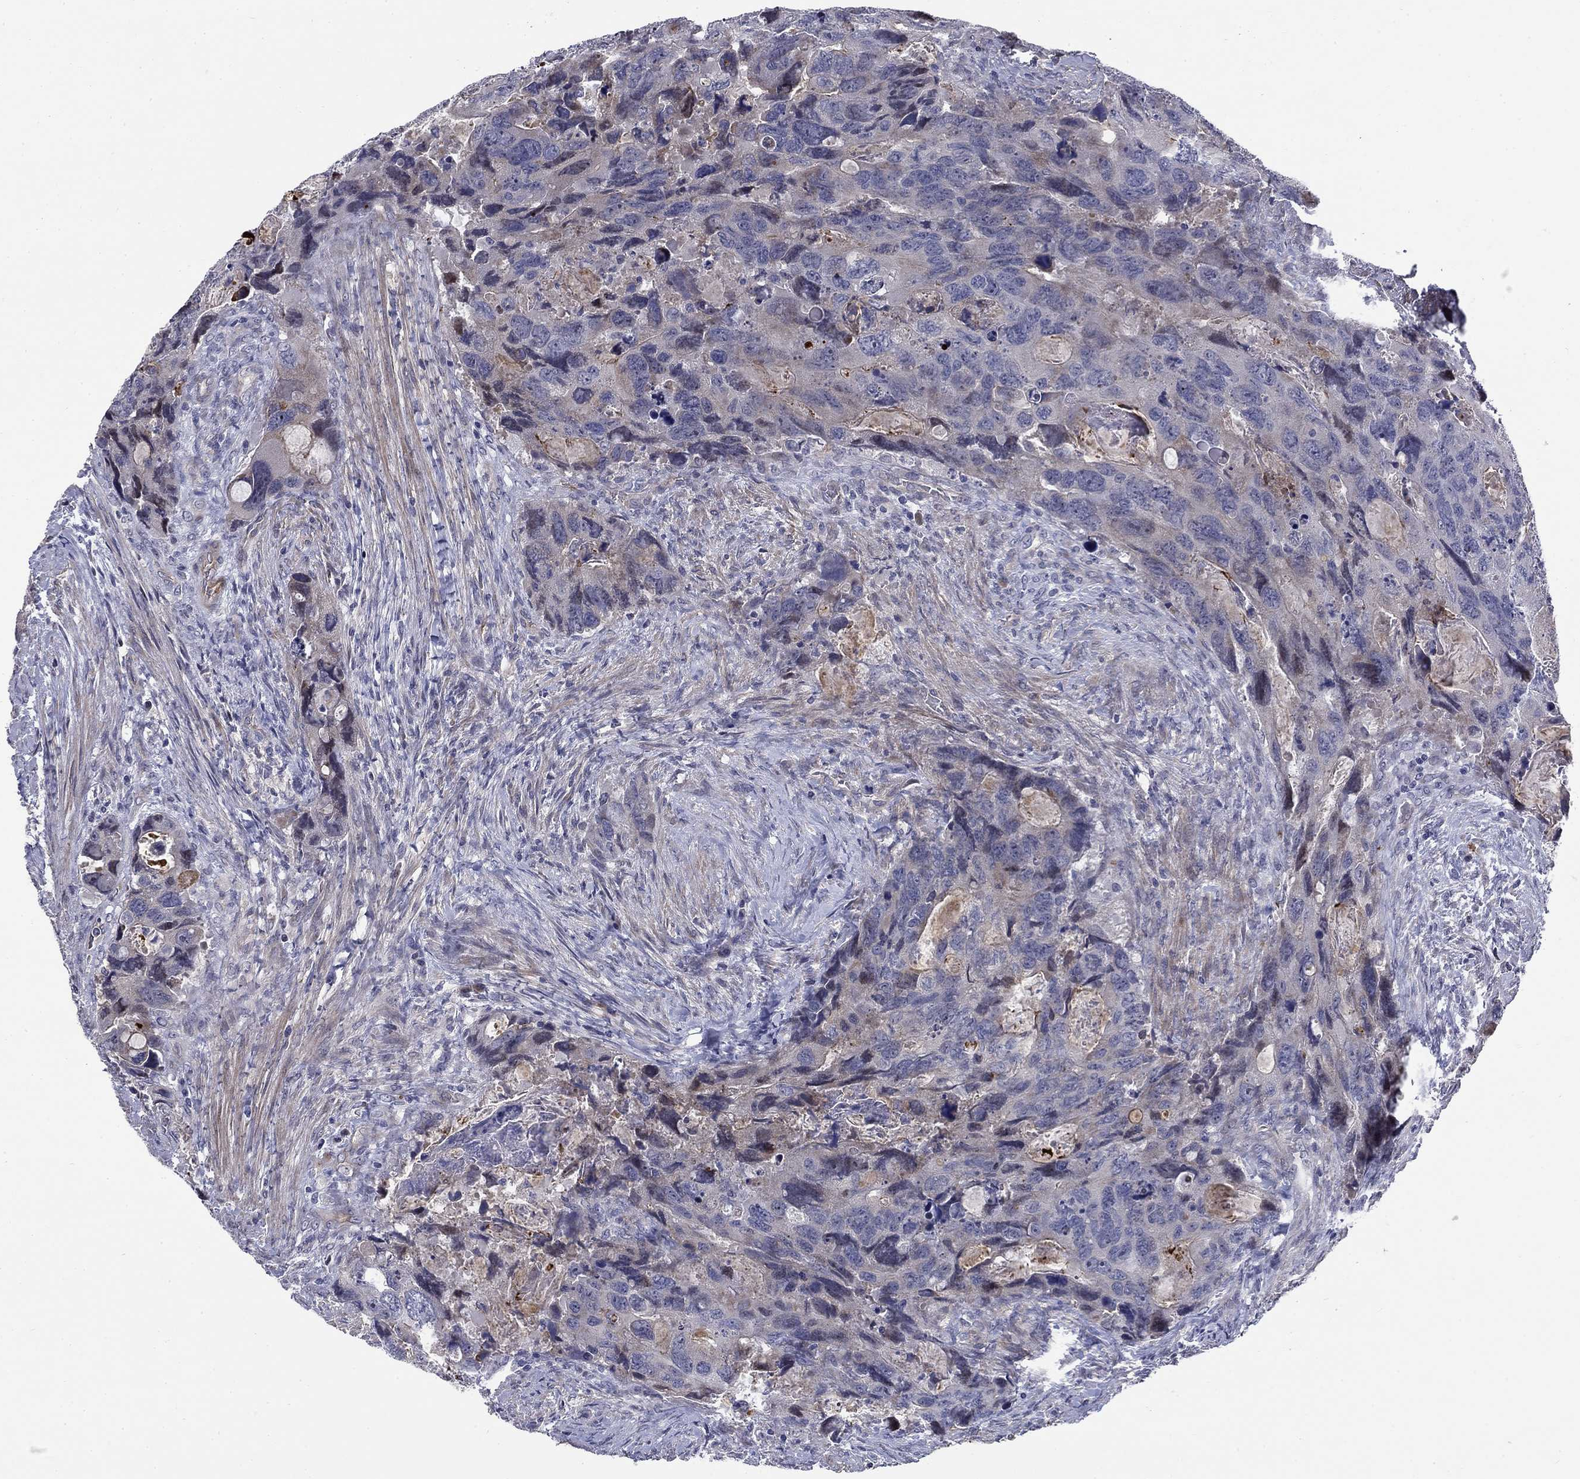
{"staining": {"intensity": "weak", "quantity": "<25%", "location": "cytoplasmic/membranous"}, "tissue": "colorectal cancer", "cell_type": "Tumor cells", "image_type": "cancer", "snomed": [{"axis": "morphology", "description": "Adenocarcinoma, NOS"}, {"axis": "topography", "description": "Rectum"}], "caption": "Colorectal adenocarcinoma was stained to show a protein in brown. There is no significant staining in tumor cells. (DAB immunohistochemistry (IHC), high magnification).", "gene": "SLC1A1", "patient": {"sex": "male", "age": 62}}